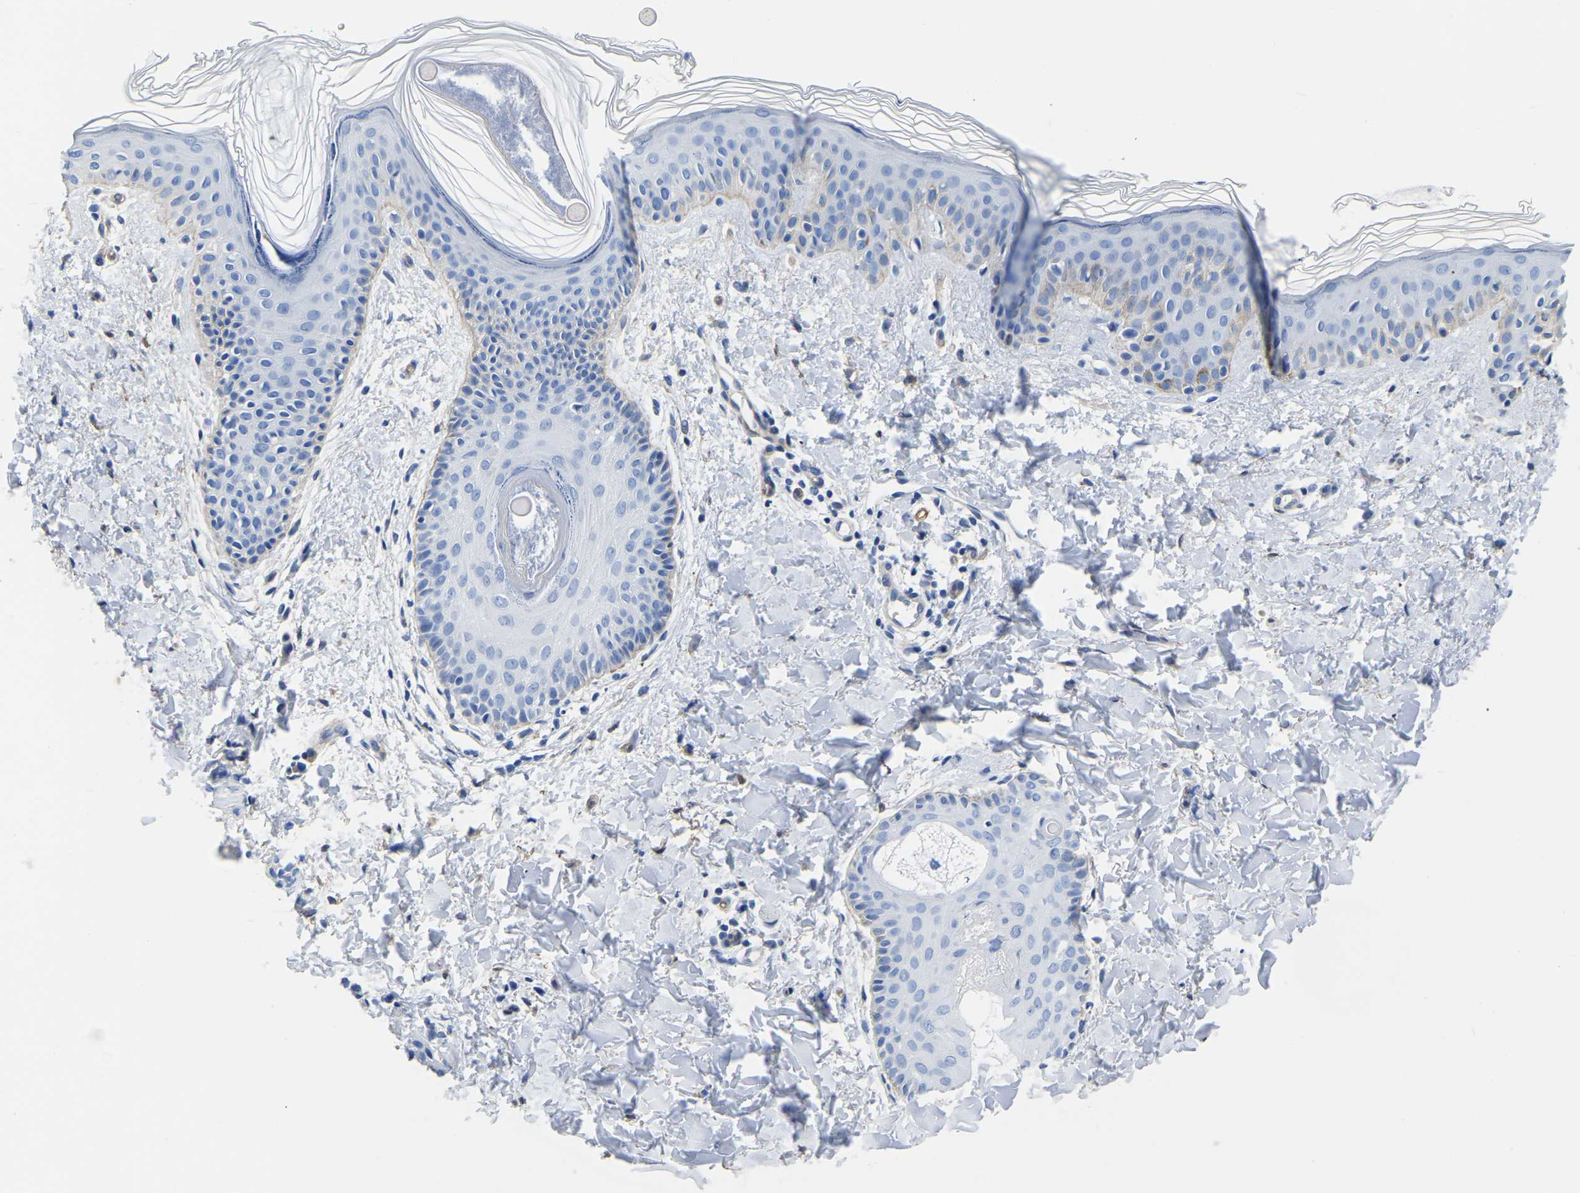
{"staining": {"intensity": "negative", "quantity": "none", "location": "none"}, "tissue": "skin", "cell_type": "Fibroblasts", "image_type": "normal", "snomed": [{"axis": "morphology", "description": "Normal tissue, NOS"}, {"axis": "topography", "description": "Skin"}], "caption": "Skin stained for a protein using immunohistochemistry exhibits no expression fibroblasts.", "gene": "SLC45A3", "patient": {"sex": "male", "age": 40}}